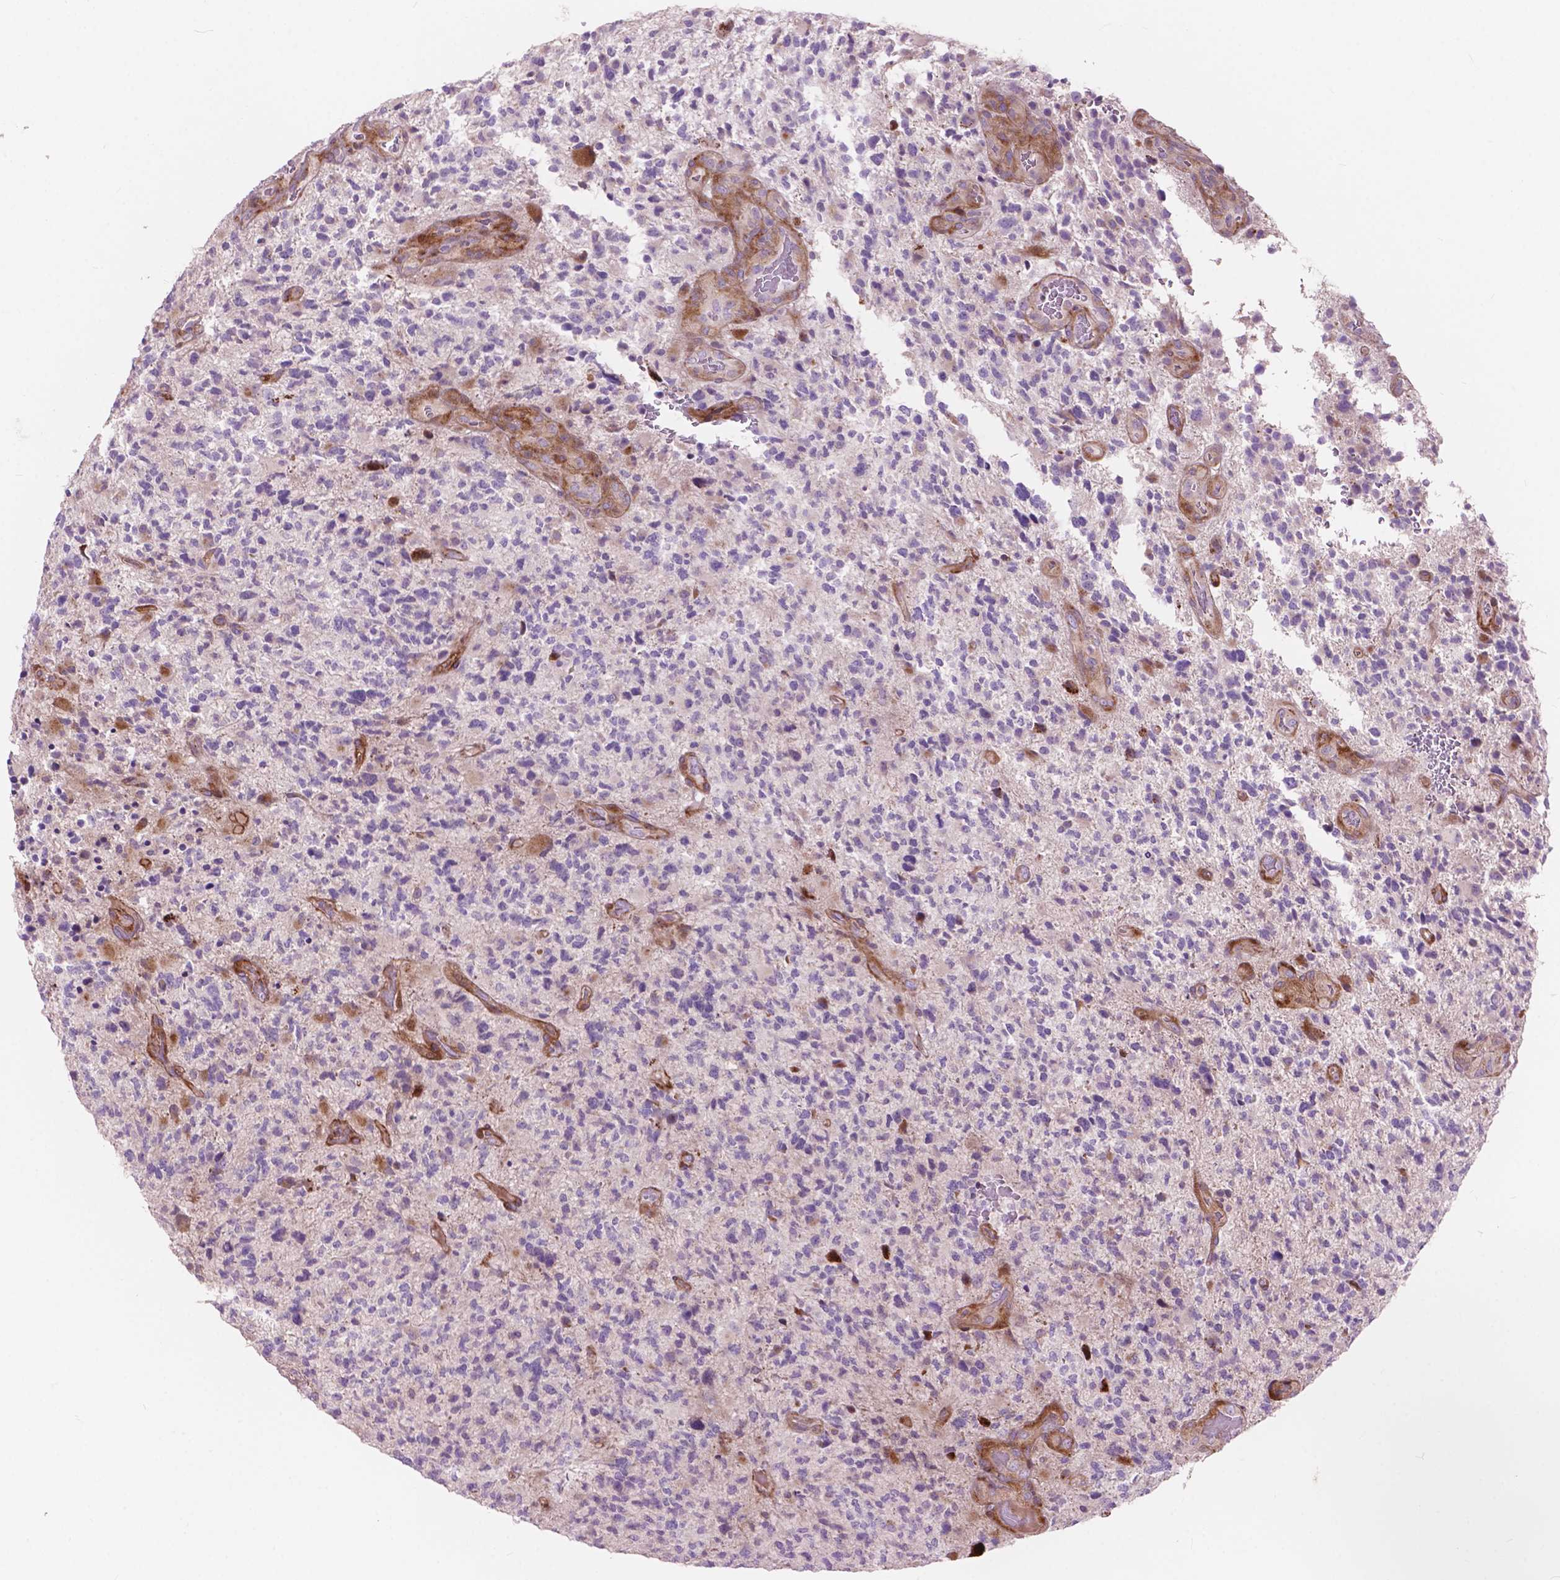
{"staining": {"intensity": "negative", "quantity": "none", "location": "none"}, "tissue": "glioma", "cell_type": "Tumor cells", "image_type": "cancer", "snomed": [{"axis": "morphology", "description": "Glioma, malignant, High grade"}, {"axis": "topography", "description": "Brain"}], "caption": "The micrograph displays no significant positivity in tumor cells of malignant glioma (high-grade).", "gene": "MORN1", "patient": {"sex": "female", "age": 71}}